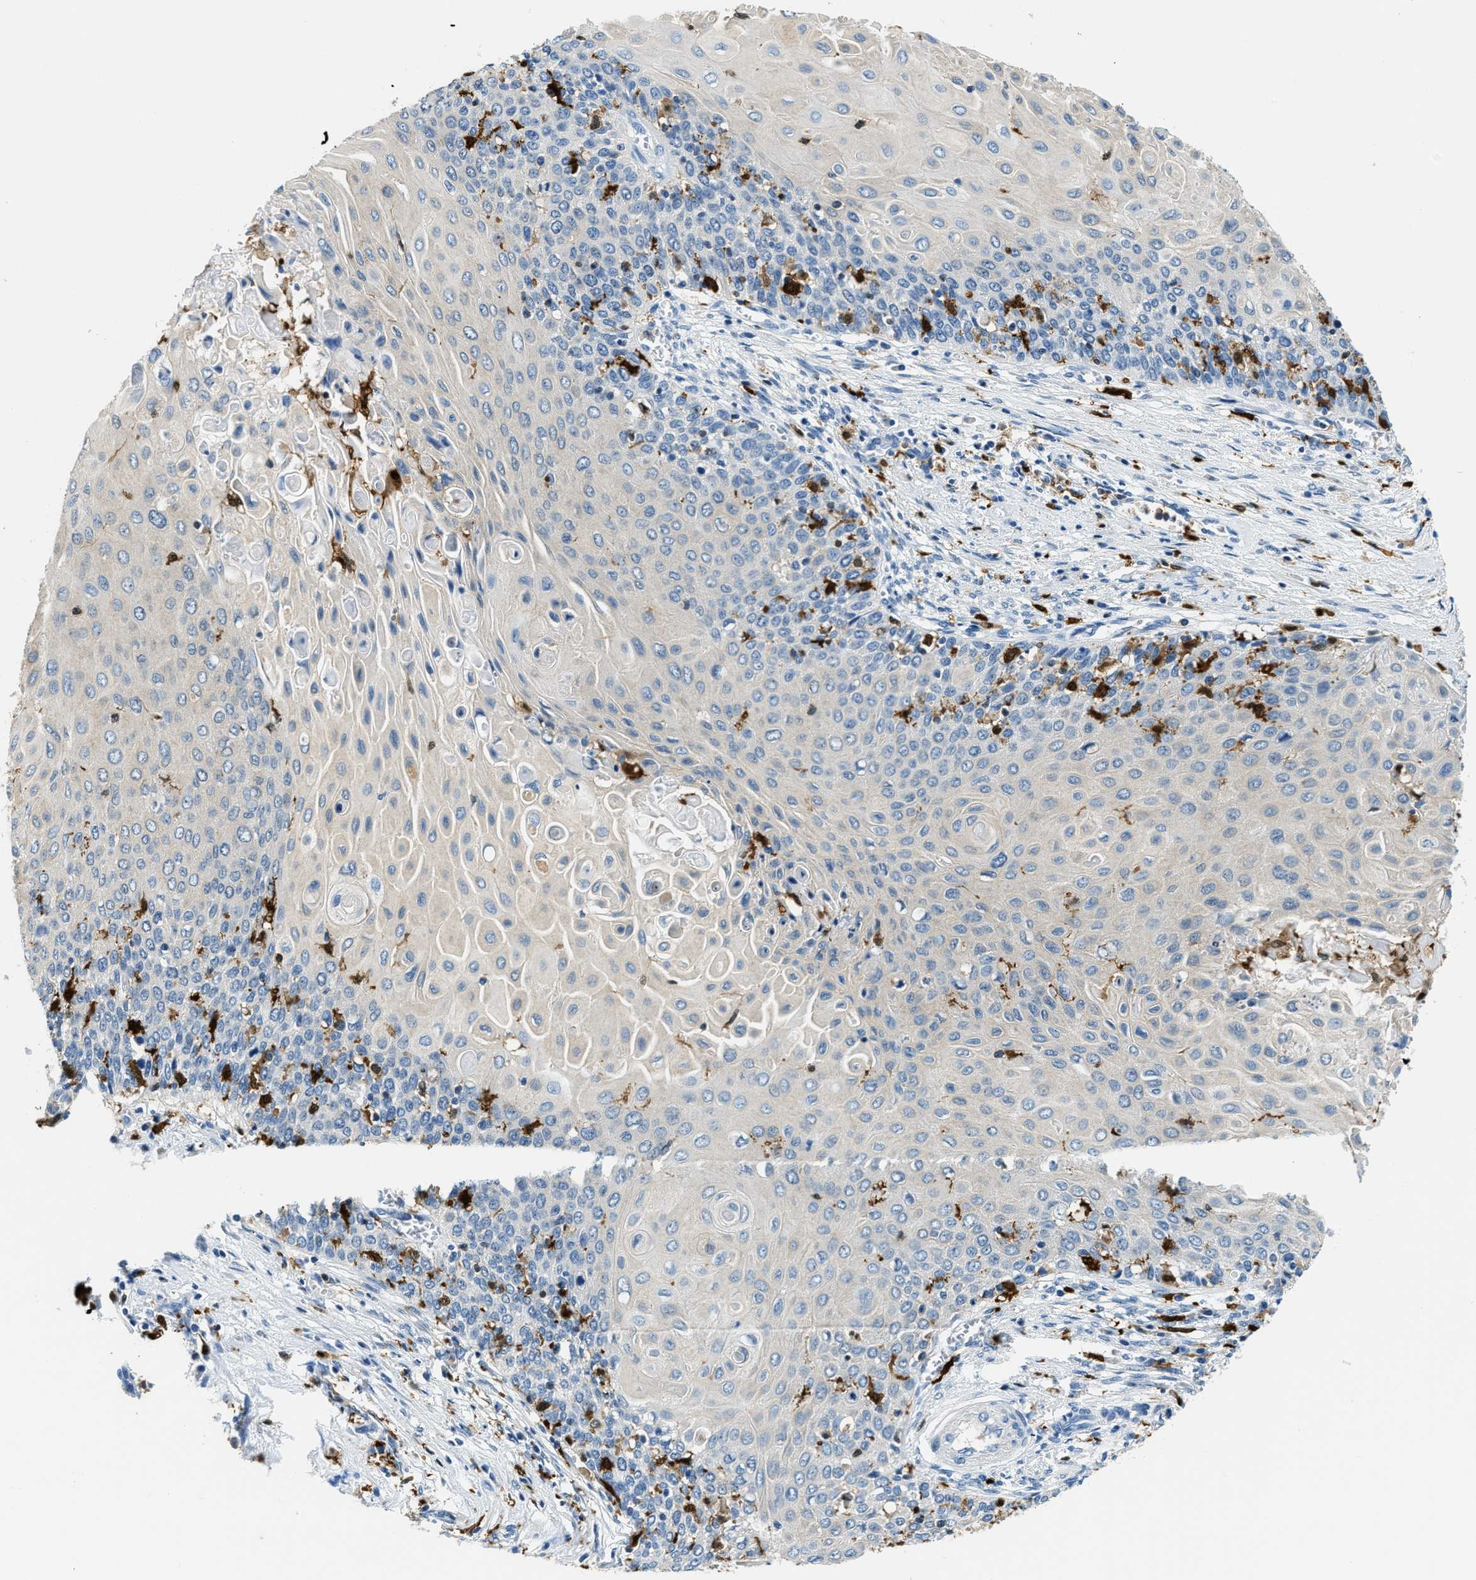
{"staining": {"intensity": "negative", "quantity": "none", "location": "none"}, "tissue": "cervical cancer", "cell_type": "Tumor cells", "image_type": "cancer", "snomed": [{"axis": "morphology", "description": "Squamous cell carcinoma, NOS"}, {"axis": "topography", "description": "Cervix"}], "caption": "Immunohistochemical staining of human squamous cell carcinoma (cervical) displays no significant positivity in tumor cells.", "gene": "CAPG", "patient": {"sex": "female", "age": 39}}